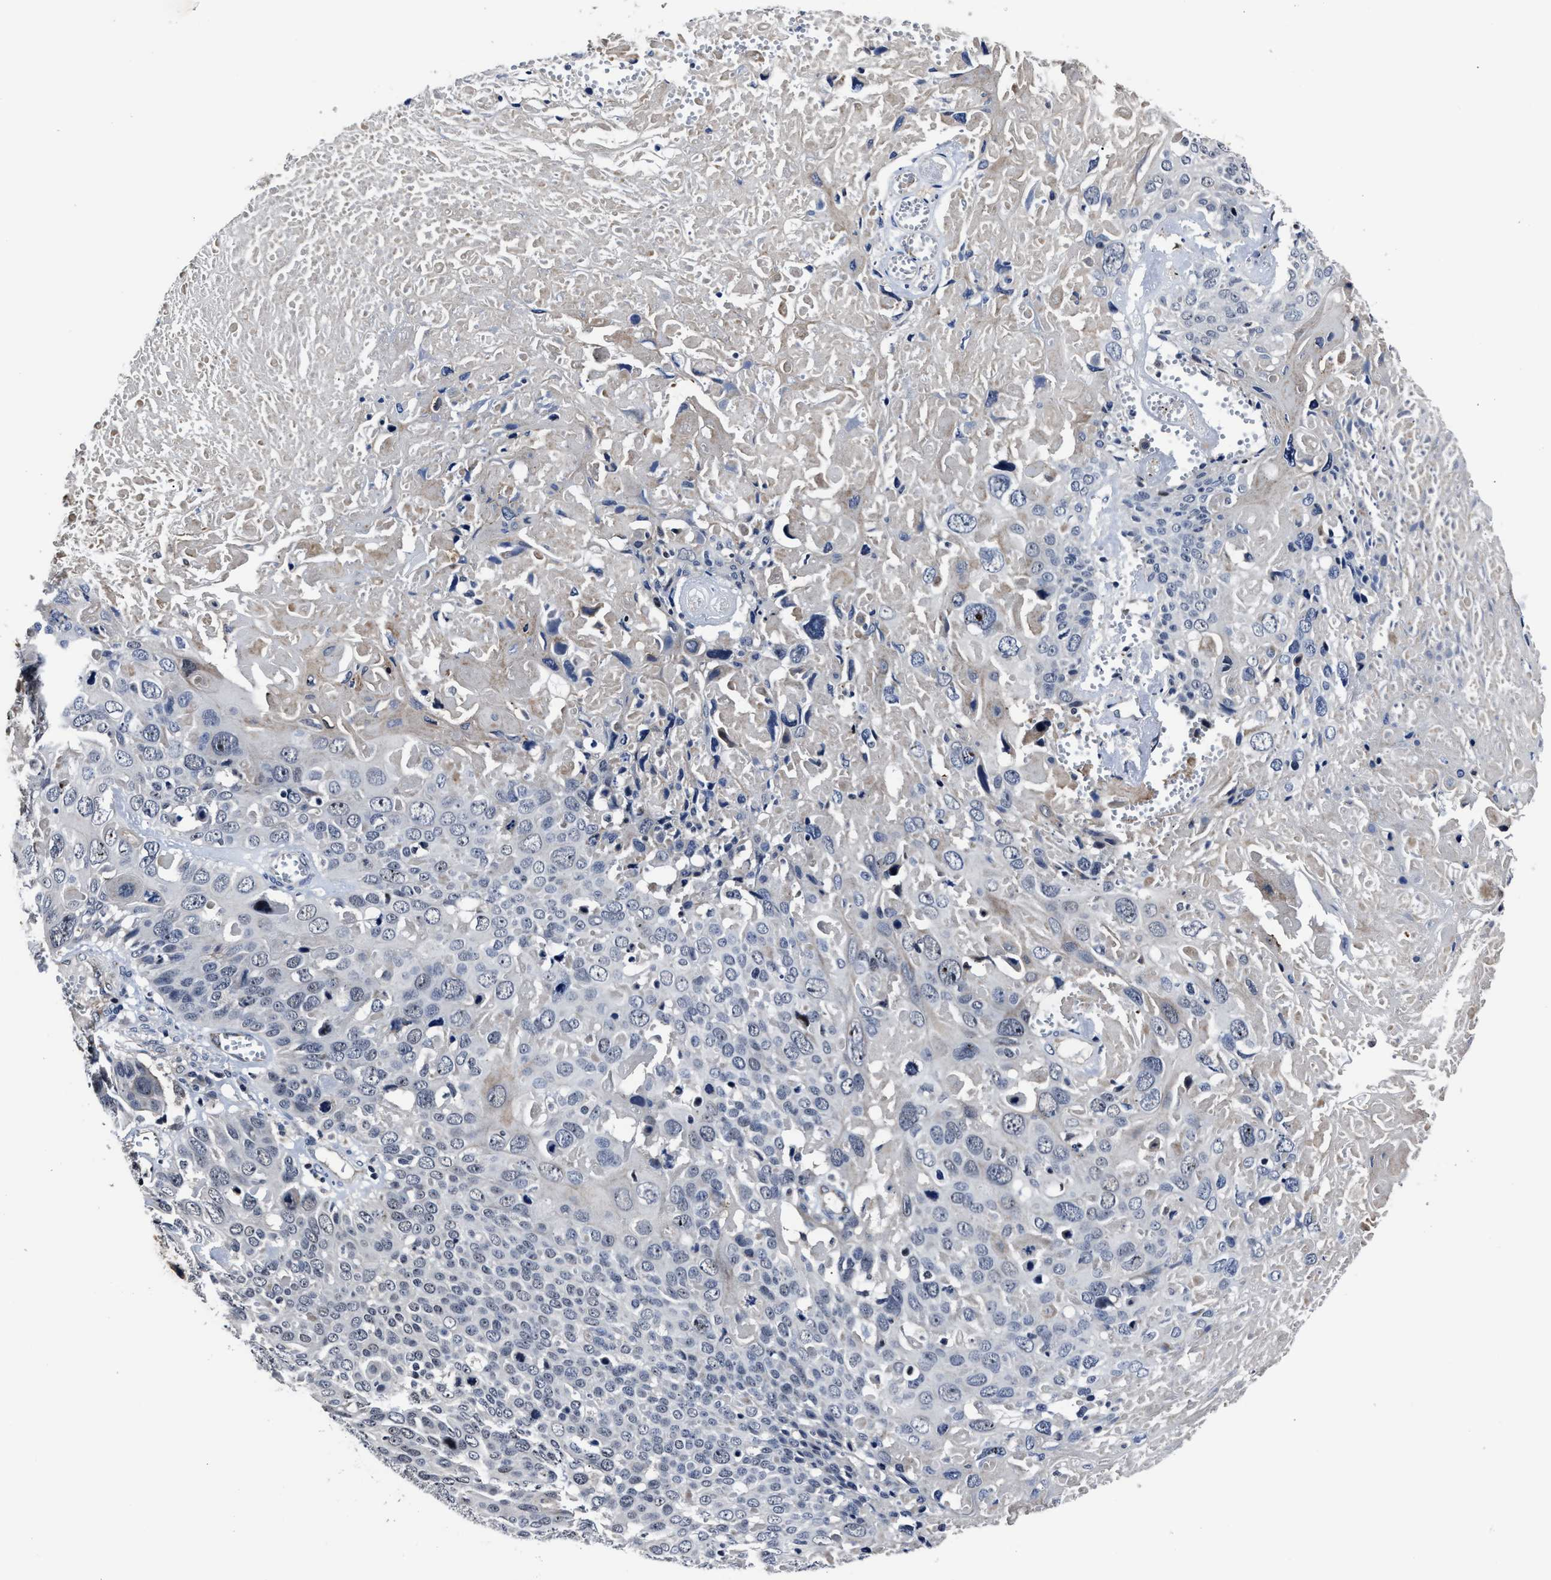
{"staining": {"intensity": "weak", "quantity": "<25%", "location": "cytoplasmic/membranous"}, "tissue": "cervical cancer", "cell_type": "Tumor cells", "image_type": "cancer", "snomed": [{"axis": "morphology", "description": "Squamous cell carcinoma, NOS"}, {"axis": "topography", "description": "Cervix"}], "caption": "DAB (3,3'-diaminobenzidine) immunohistochemical staining of human squamous cell carcinoma (cervical) reveals no significant staining in tumor cells.", "gene": "RSBN1L", "patient": {"sex": "female", "age": 74}}